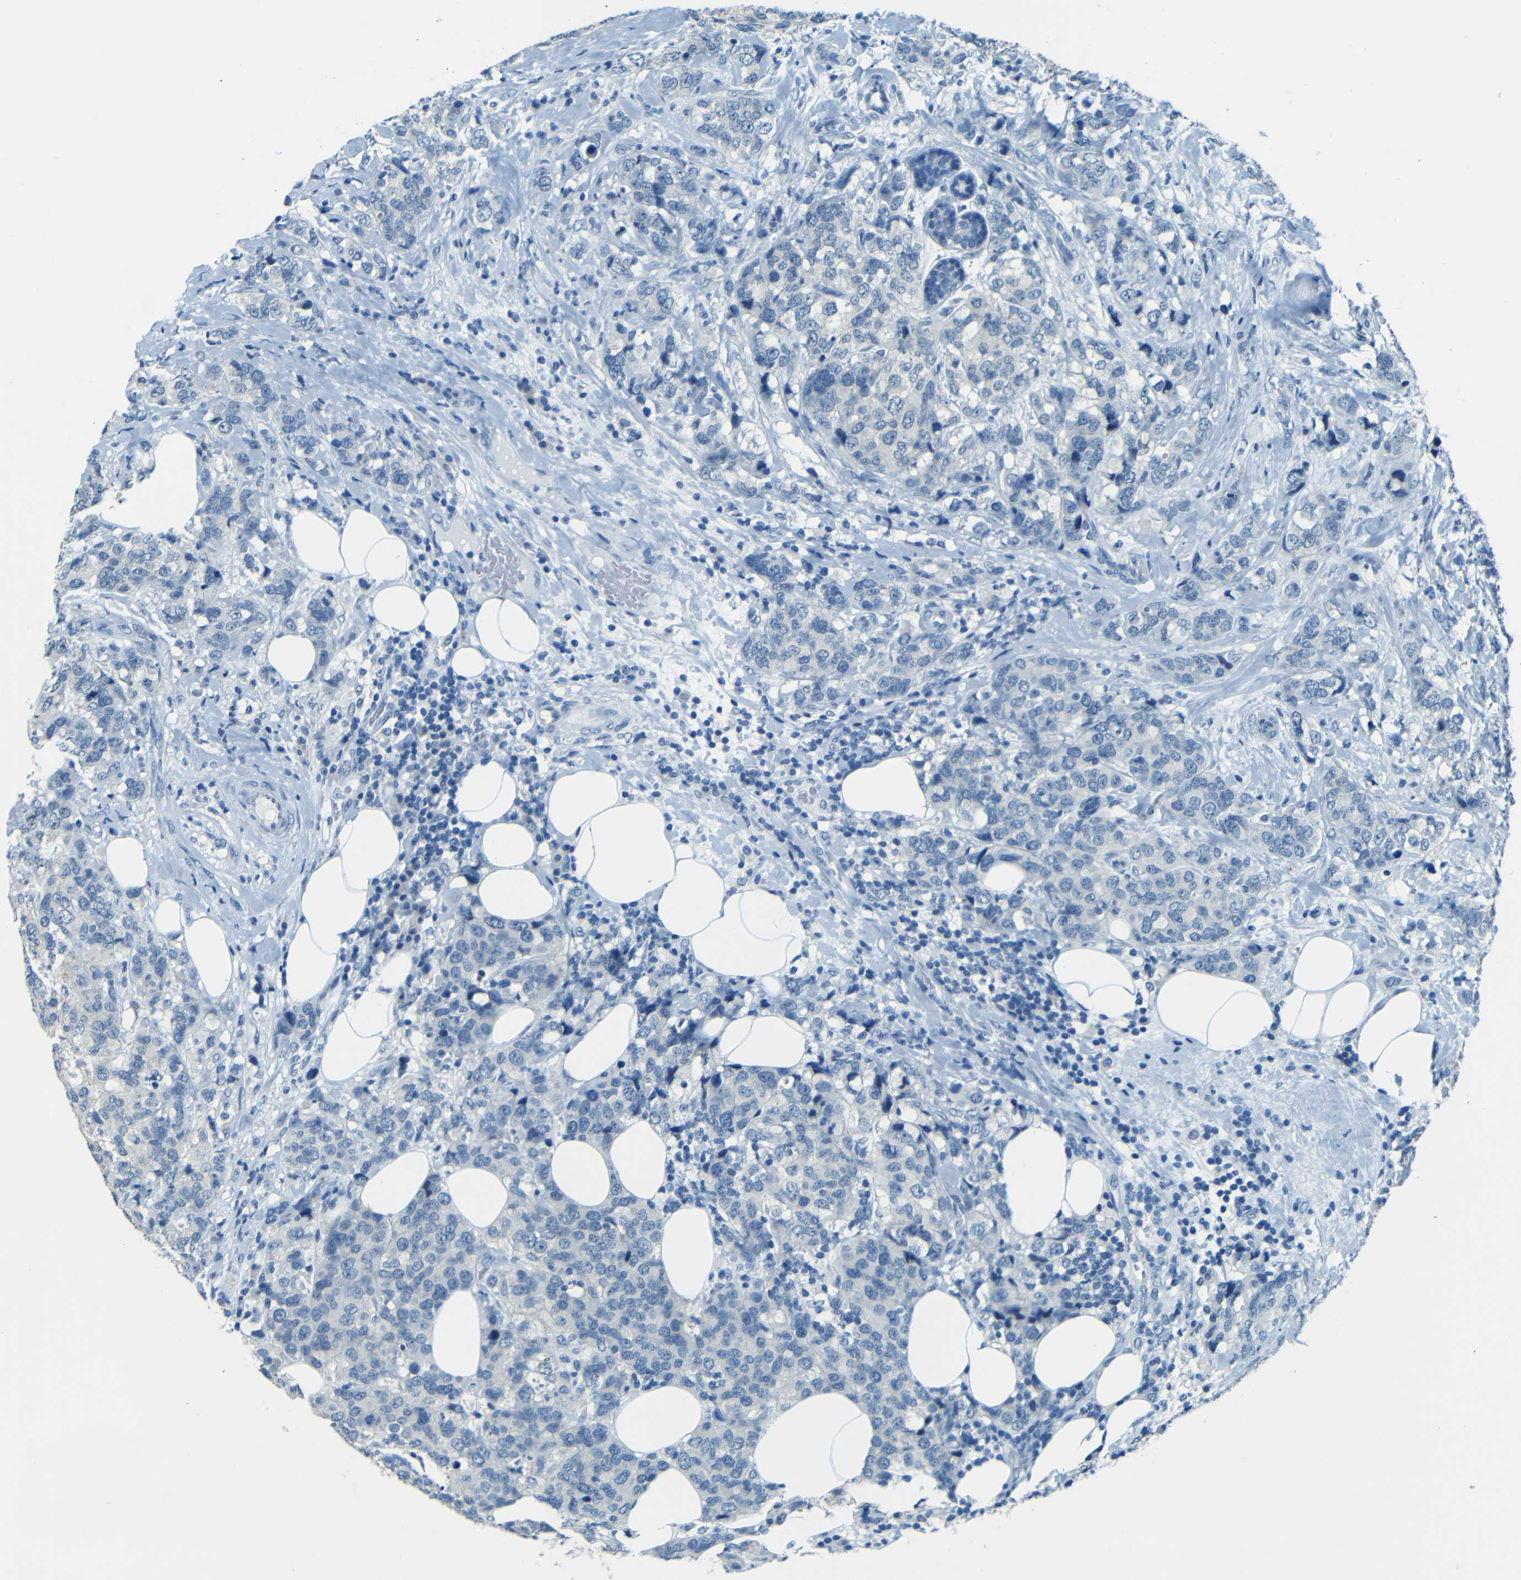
{"staining": {"intensity": "negative", "quantity": "none", "location": "none"}, "tissue": "breast cancer", "cell_type": "Tumor cells", "image_type": "cancer", "snomed": [{"axis": "morphology", "description": "Lobular carcinoma"}, {"axis": "topography", "description": "Breast"}], "caption": "There is no significant positivity in tumor cells of breast lobular carcinoma.", "gene": "ZMAT1", "patient": {"sex": "female", "age": 59}}